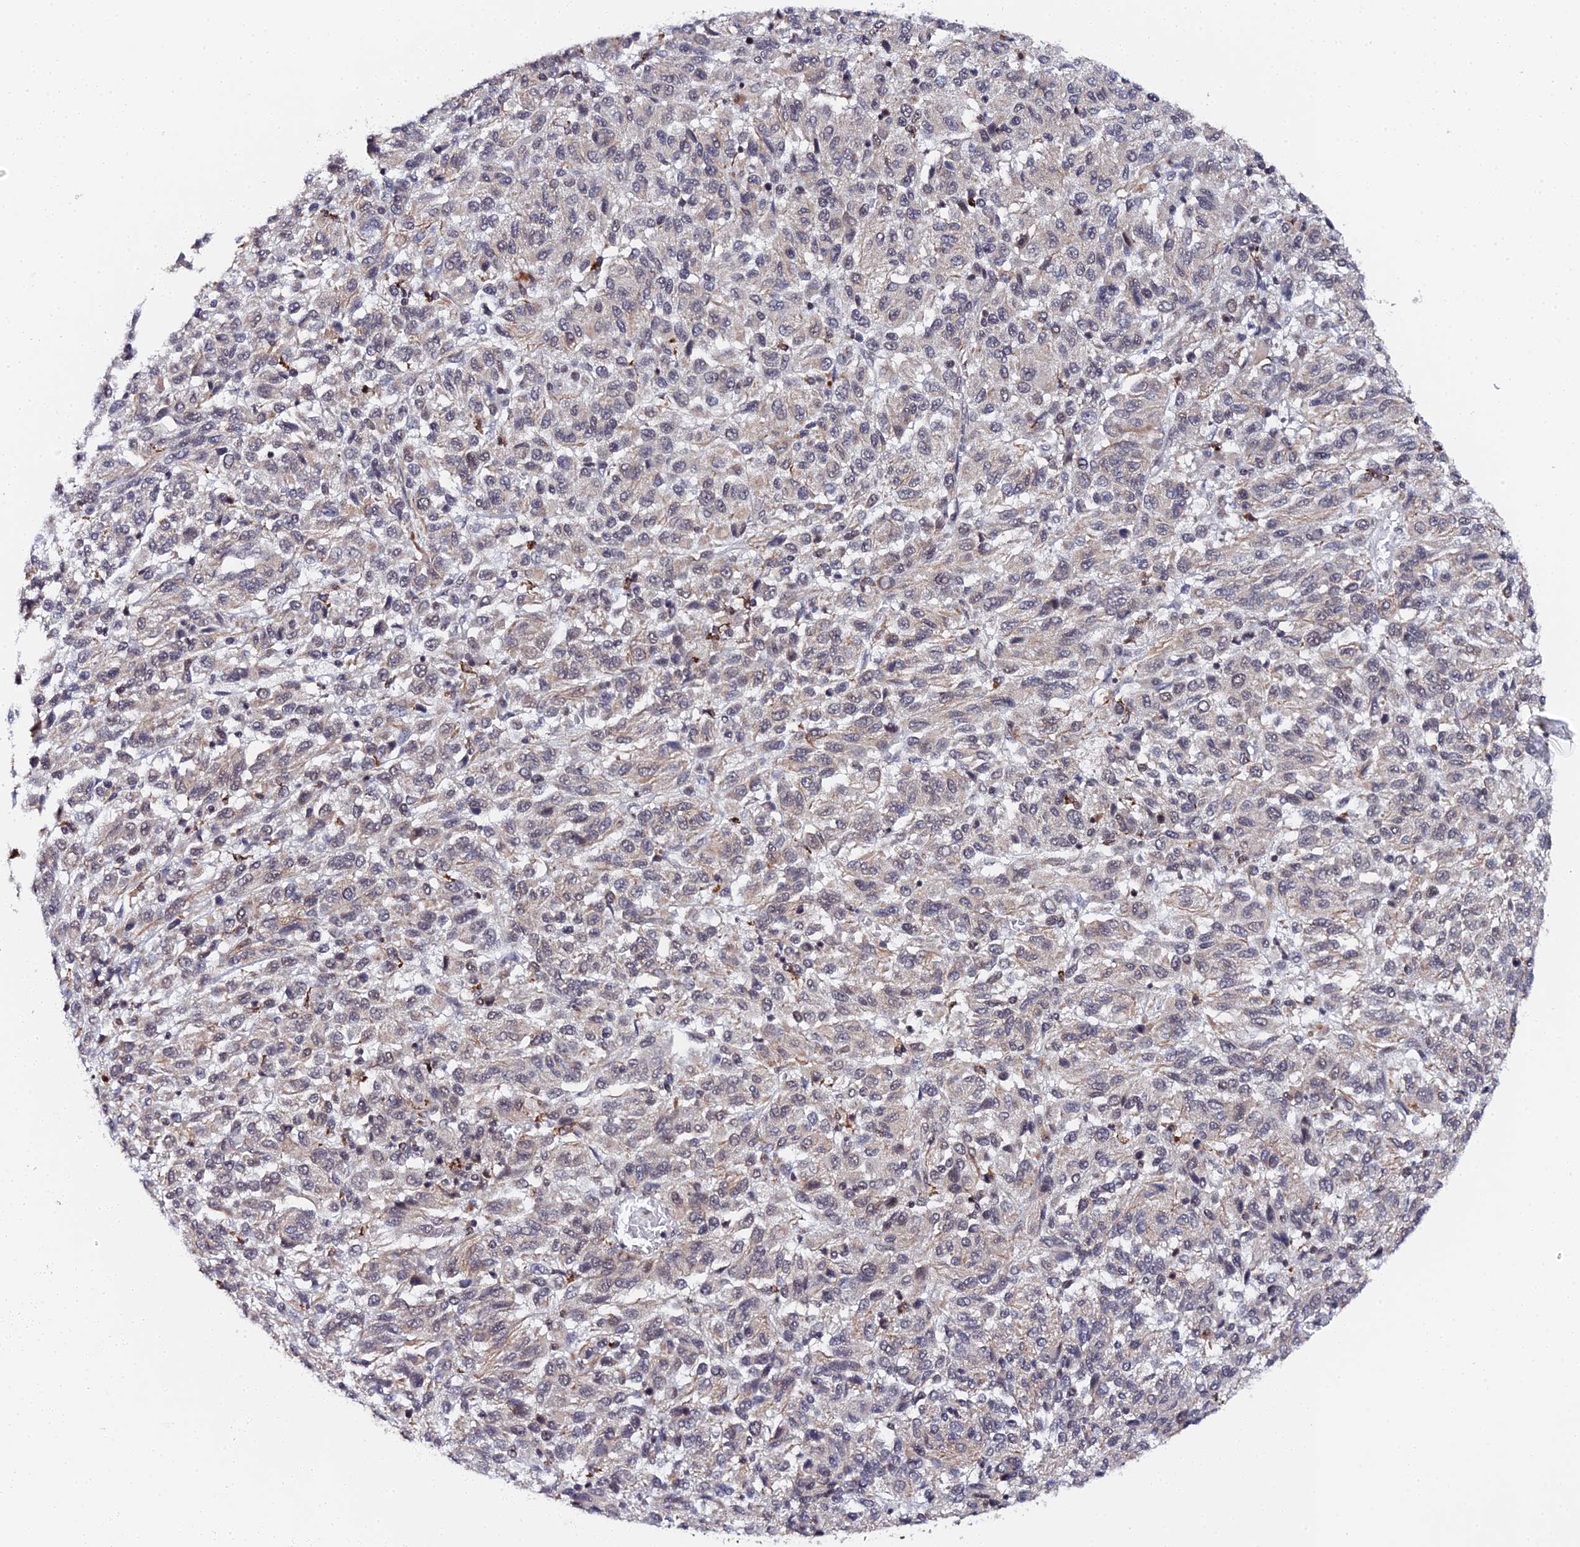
{"staining": {"intensity": "weak", "quantity": "25%-75%", "location": "cytoplasmic/membranous,nuclear"}, "tissue": "melanoma", "cell_type": "Tumor cells", "image_type": "cancer", "snomed": [{"axis": "morphology", "description": "Malignant melanoma, Metastatic site"}, {"axis": "topography", "description": "Lung"}], "caption": "Protein staining reveals weak cytoplasmic/membranous and nuclear expression in about 25%-75% of tumor cells in malignant melanoma (metastatic site).", "gene": "MAGOHB", "patient": {"sex": "male", "age": 64}}